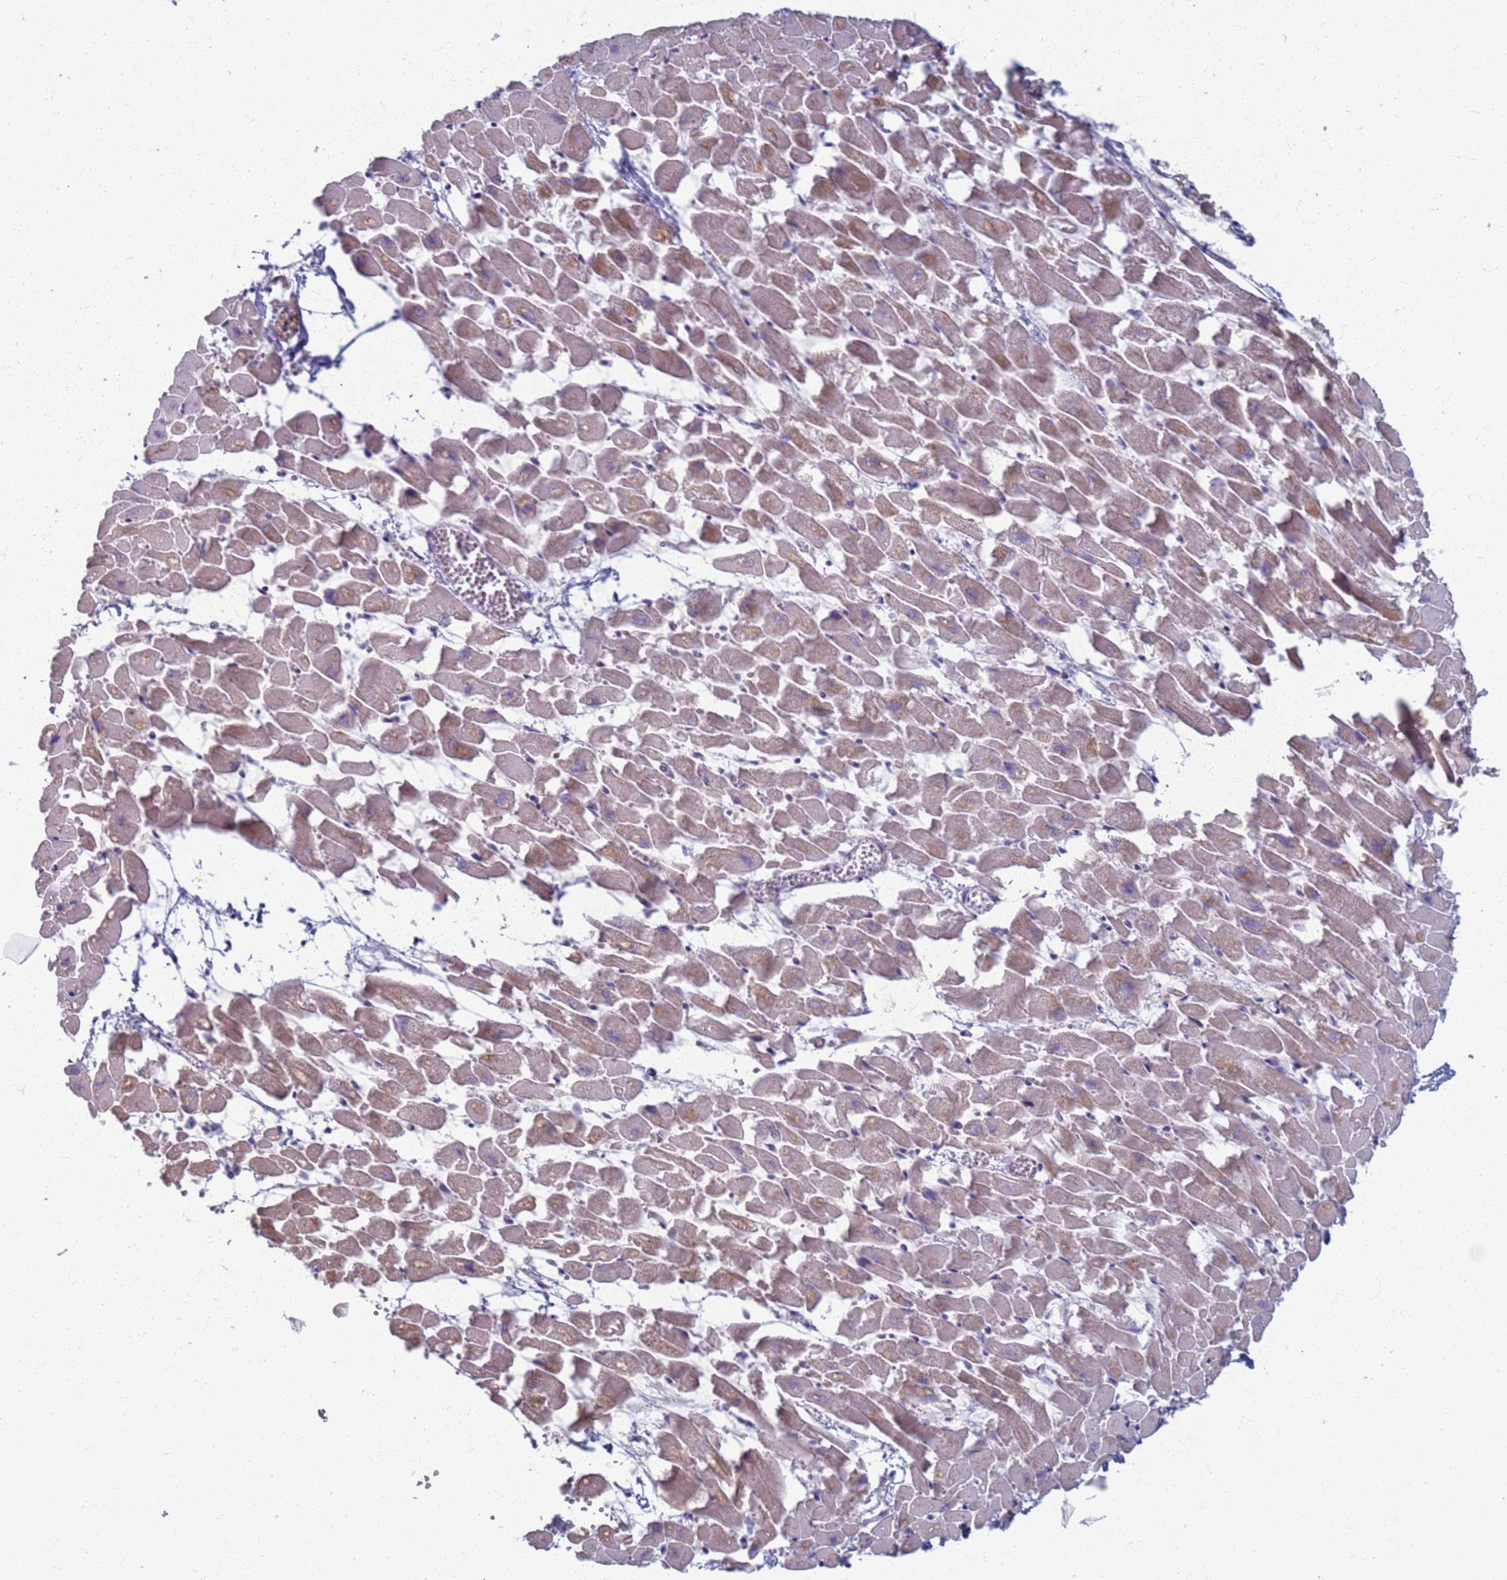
{"staining": {"intensity": "weak", "quantity": "<25%", "location": "cytoplasmic/membranous"}, "tissue": "heart muscle", "cell_type": "Cardiomyocytes", "image_type": "normal", "snomed": [{"axis": "morphology", "description": "Normal tissue, NOS"}, {"axis": "topography", "description": "Heart"}], "caption": "This histopathology image is of unremarkable heart muscle stained with immunohistochemistry (IHC) to label a protein in brown with the nuclei are counter-stained blue. There is no expression in cardiomyocytes. The staining is performed using DAB brown chromogen with nuclei counter-stained in using hematoxylin.", "gene": "CLCA2", "patient": {"sex": "female", "age": 64}}